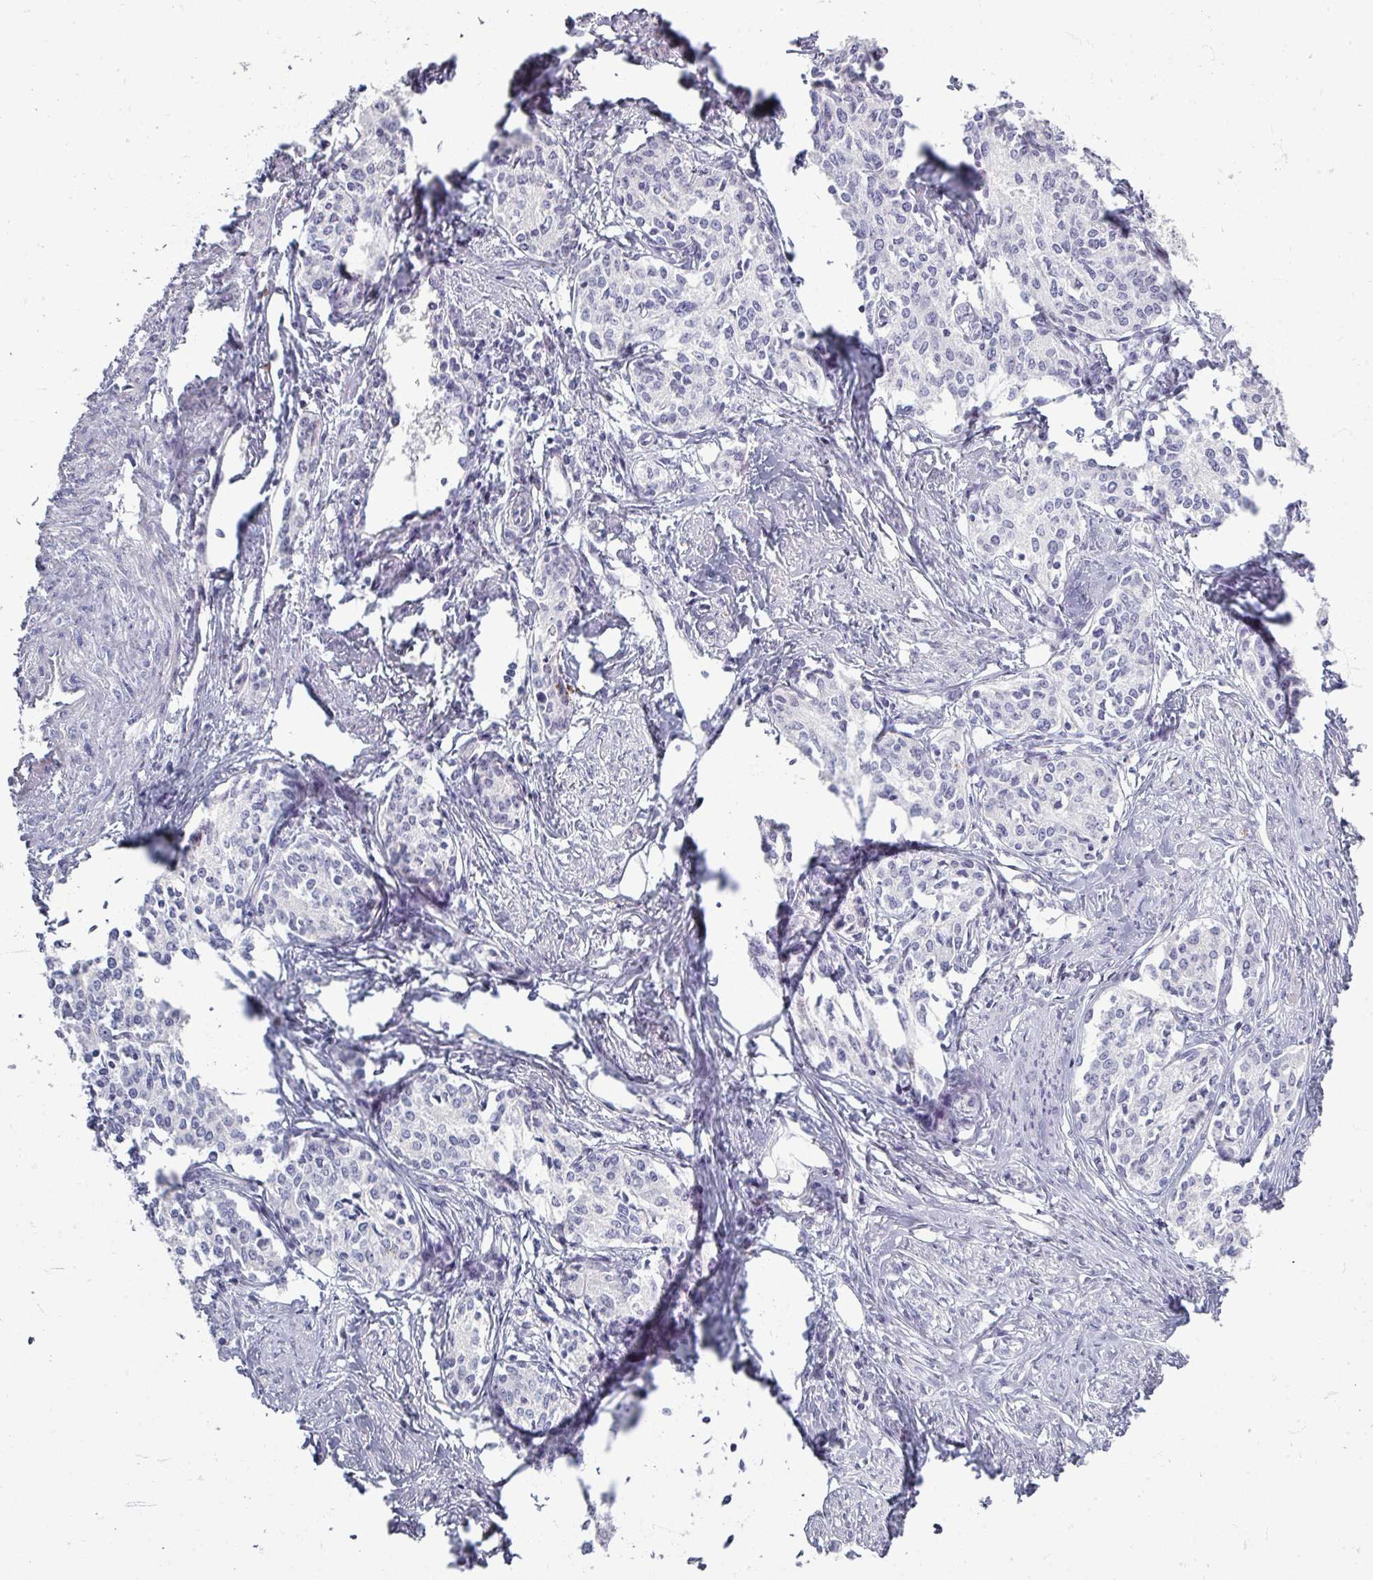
{"staining": {"intensity": "negative", "quantity": "none", "location": "none"}, "tissue": "cervical cancer", "cell_type": "Tumor cells", "image_type": "cancer", "snomed": [{"axis": "morphology", "description": "Squamous cell carcinoma, NOS"}, {"axis": "morphology", "description": "Adenocarcinoma, NOS"}, {"axis": "topography", "description": "Cervix"}], "caption": "A histopathology image of human cervical cancer is negative for staining in tumor cells.", "gene": "ZNF878", "patient": {"sex": "female", "age": 52}}